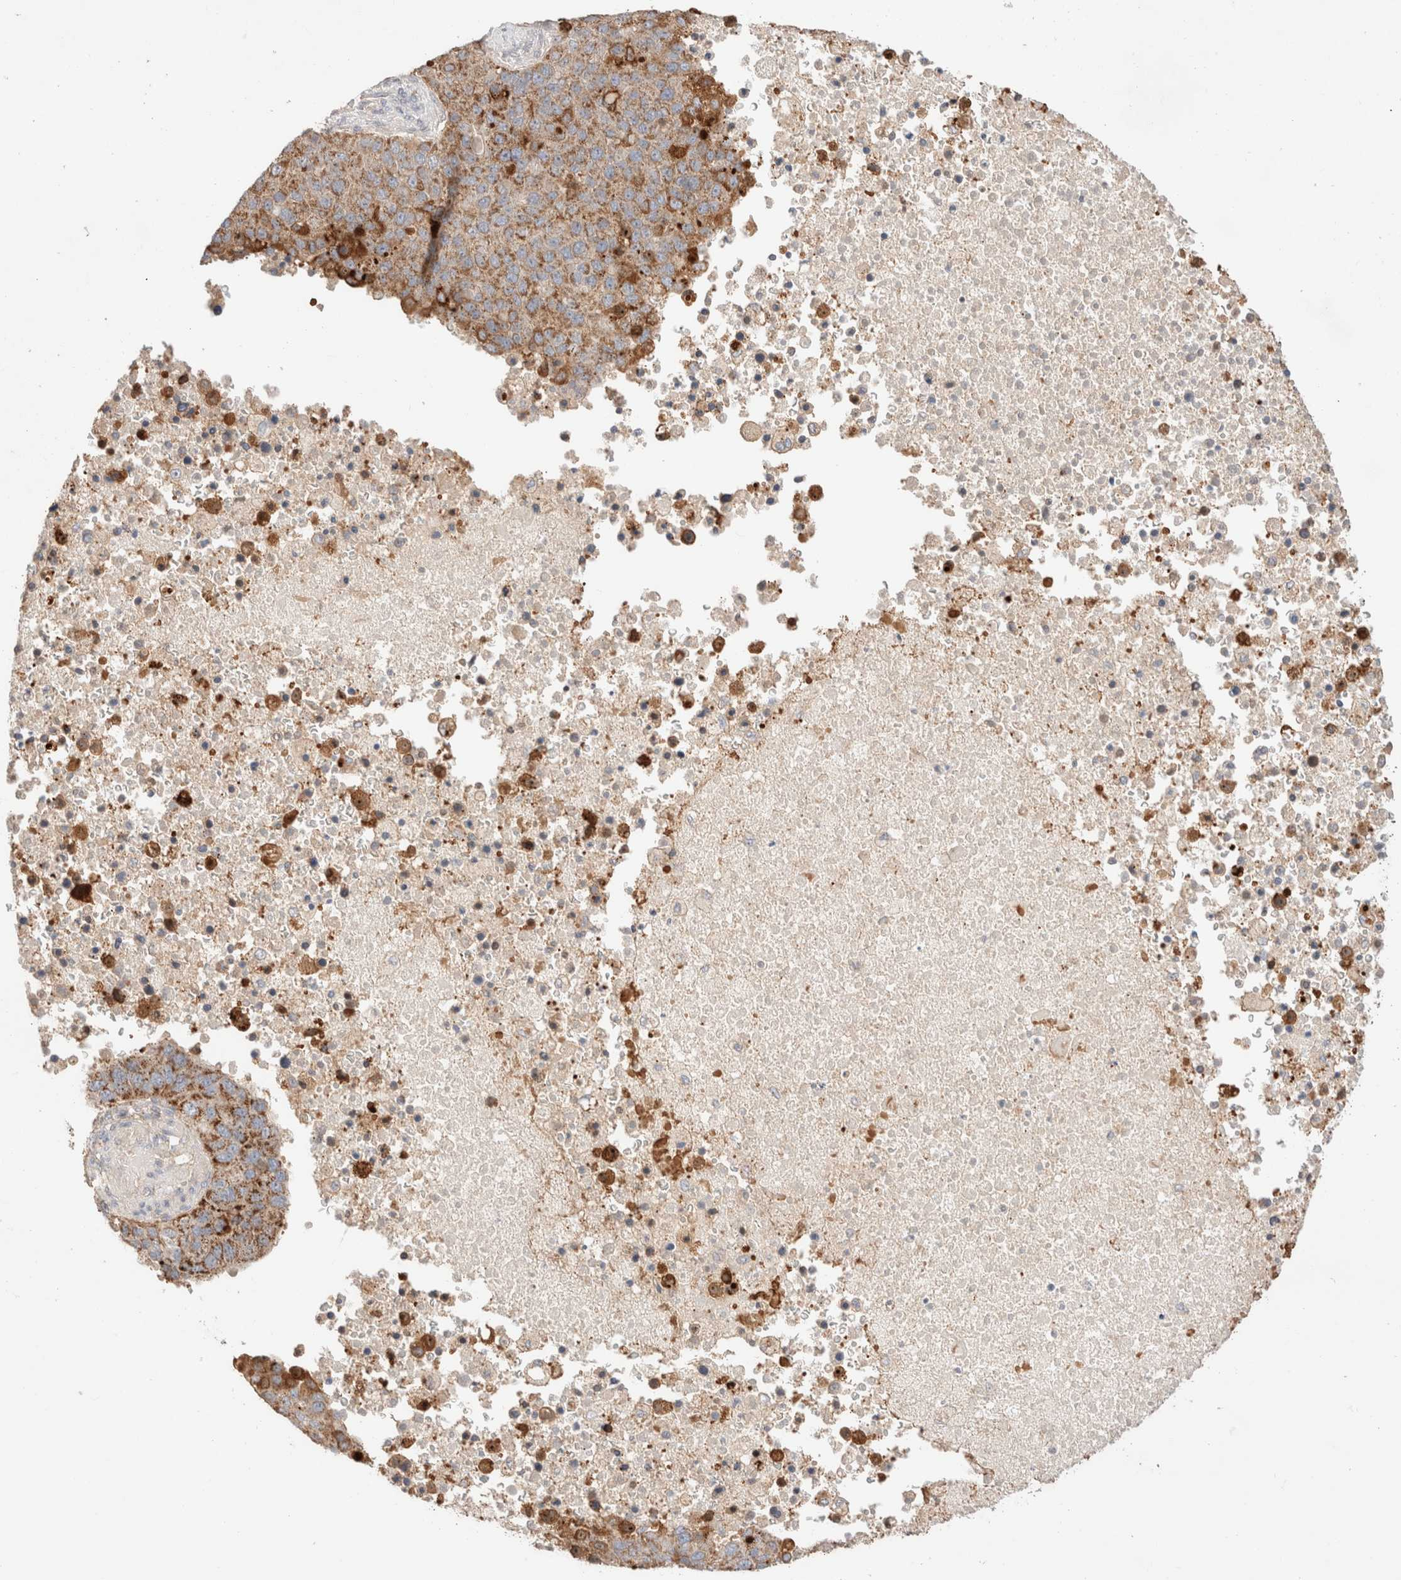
{"staining": {"intensity": "moderate", "quantity": ">75%", "location": "cytoplasmic/membranous"}, "tissue": "pancreatic cancer", "cell_type": "Tumor cells", "image_type": "cancer", "snomed": [{"axis": "morphology", "description": "Adenocarcinoma, NOS"}, {"axis": "topography", "description": "Pancreas"}], "caption": "Immunohistochemistry (IHC) image of pancreatic cancer stained for a protein (brown), which demonstrates medium levels of moderate cytoplasmic/membranous staining in about >75% of tumor cells.", "gene": "TRIM41", "patient": {"sex": "female", "age": 61}}